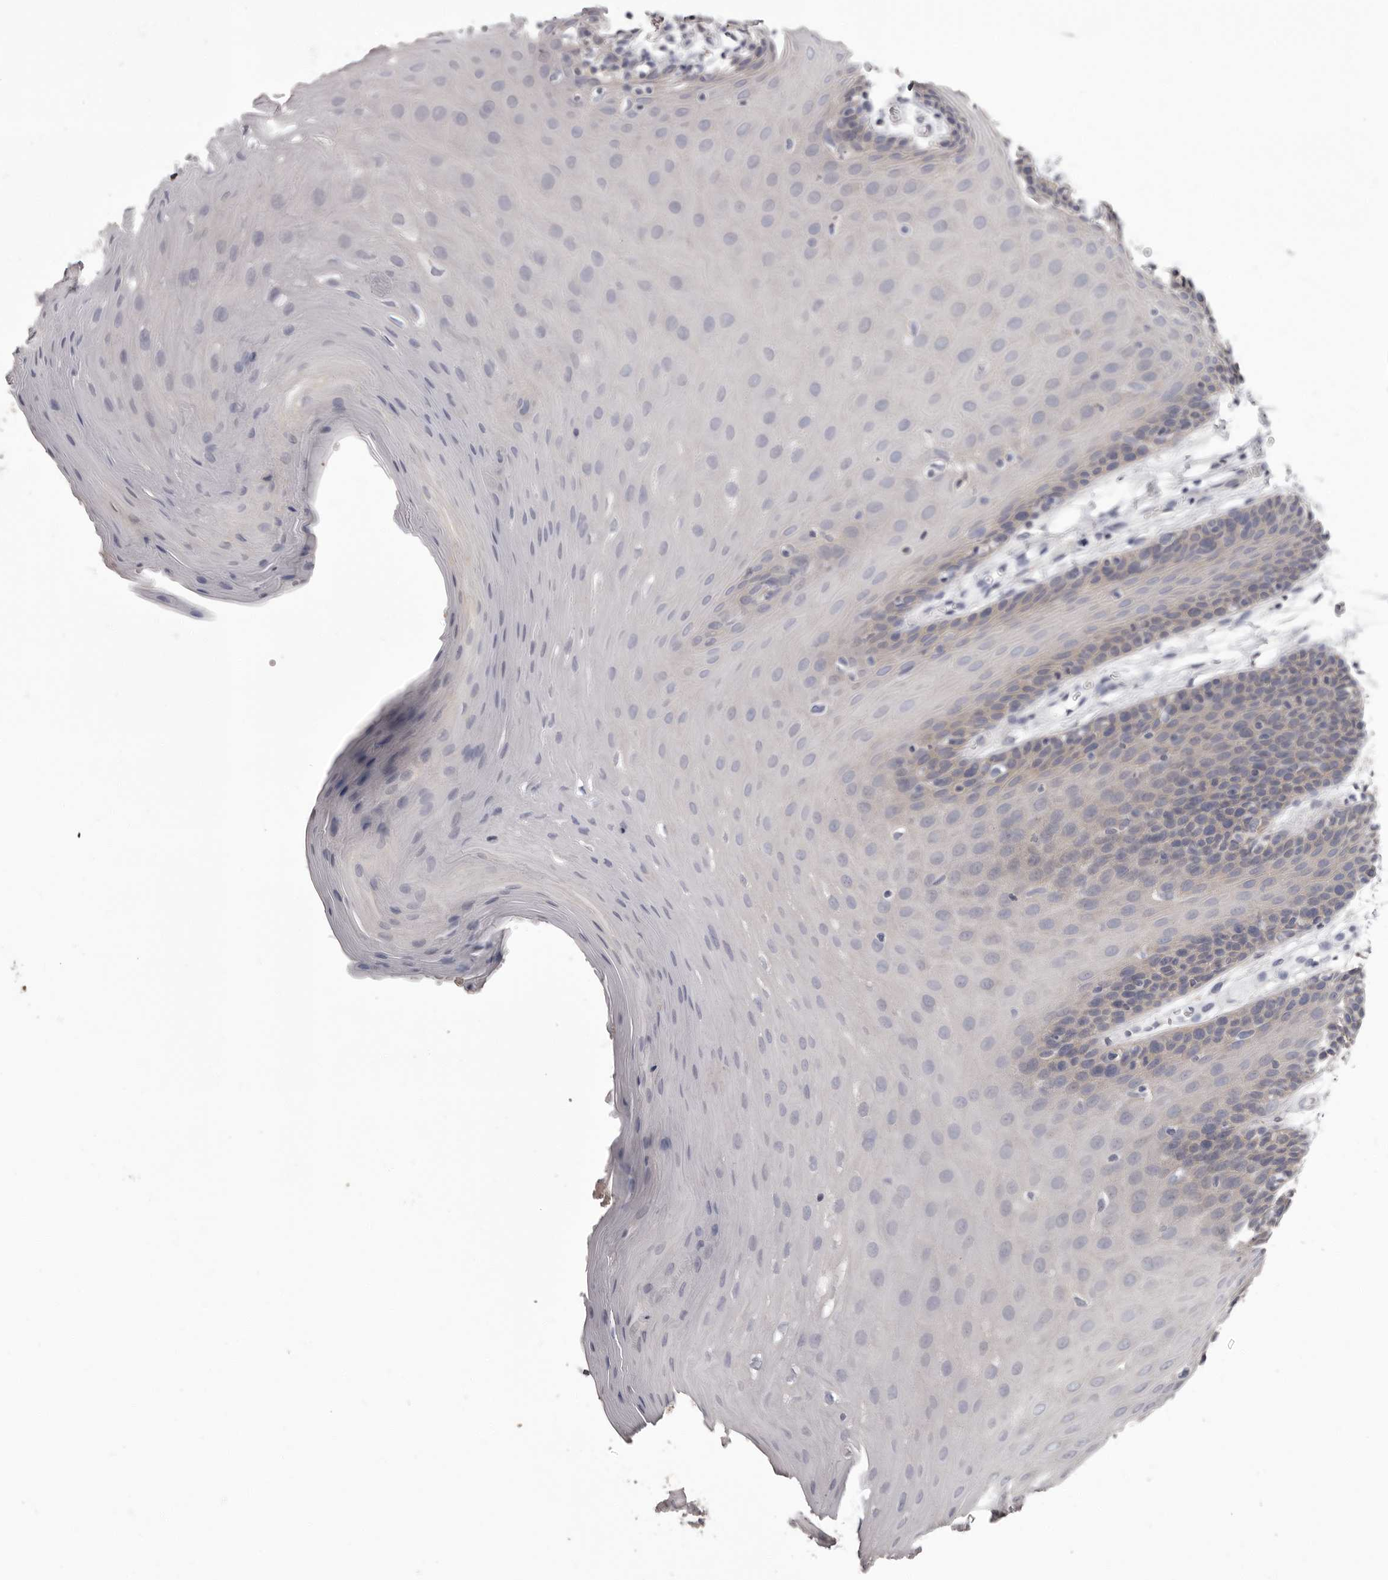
{"staining": {"intensity": "negative", "quantity": "none", "location": "none"}, "tissue": "oral mucosa", "cell_type": "Squamous epithelial cells", "image_type": "normal", "snomed": [{"axis": "morphology", "description": "Normal tissue, NOS"}, {"axis": "morphology", "description": "Squamous cell carcinoma, NOS"}, {"axis": "topography", "description": "Skeletal muscle"}, {"axis": "topography", "description": "Oral tissue"}, {"axis": "topography", "description": "Salivary gland"}, {"axis": "topography", "description": "Head-Neck"}], "caption": "This is a micrograph of immunohistochemistry (IHC) staining of normal oral mucosa, which shows no positivity in squamous epithelial cells.", "gene": "APEH", "patient": {"sex": "male", "age": 54}}